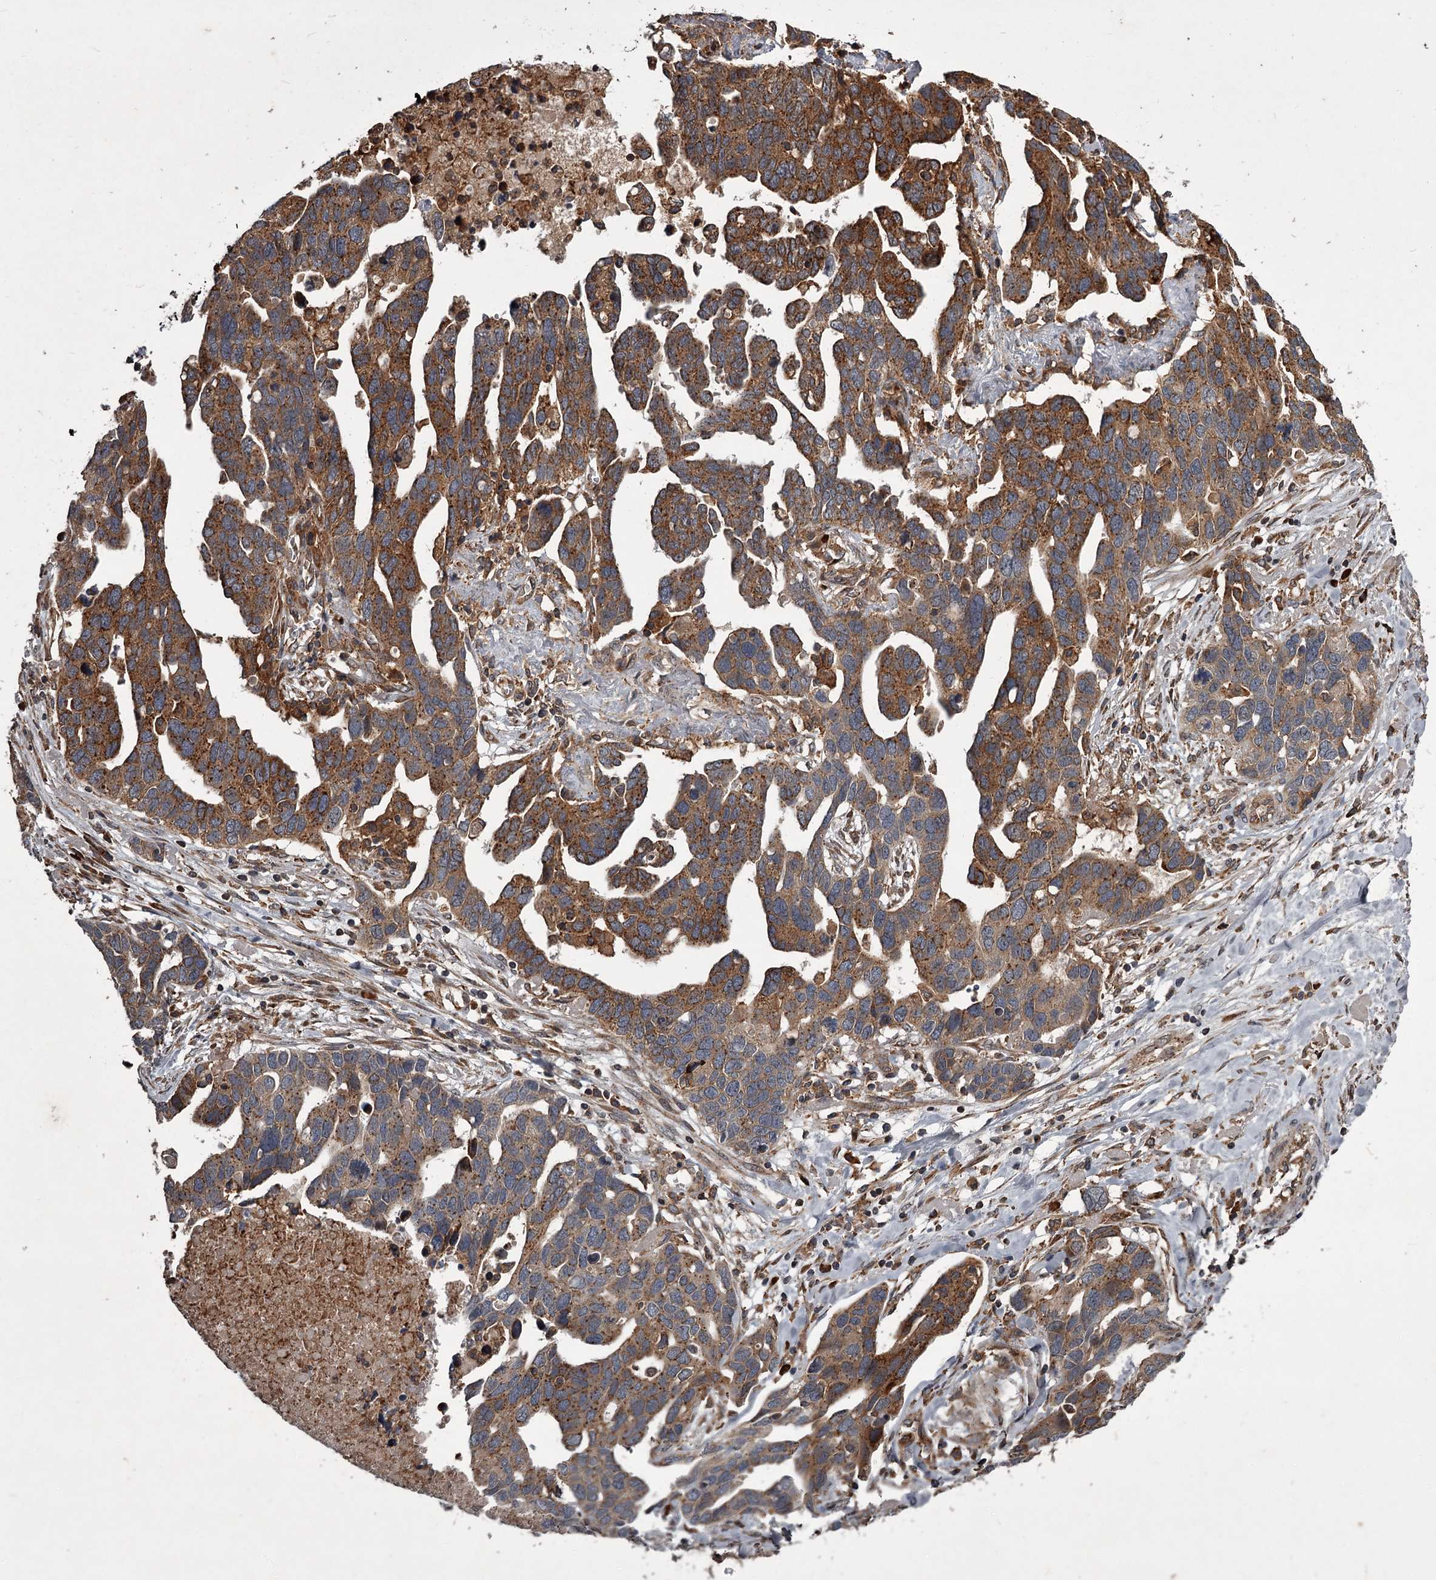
{"staining": {"intensity": "moderate", "quantity": ">75%", "location": "cytoplasmic/membranous"}, "tissue": "ovarian cancer", "cell_type": "Tumor cells", "image_type": "cancer", "snomed": [{"axis": "morphology", "description": "Cystadenocarcinoma, serous, NOS"}, {"axis": "topography", "description": "Ovary"}], "caption": "Immunohistochemical staining of human ovarian cancer (serous cystadenocarcinoma) shows medium levels of moderate cytoplasmic/membranous expression in about >75% of tumor cells.", "gene": "UNC93B1", "patient": {"sex": "female", "age": 54}}